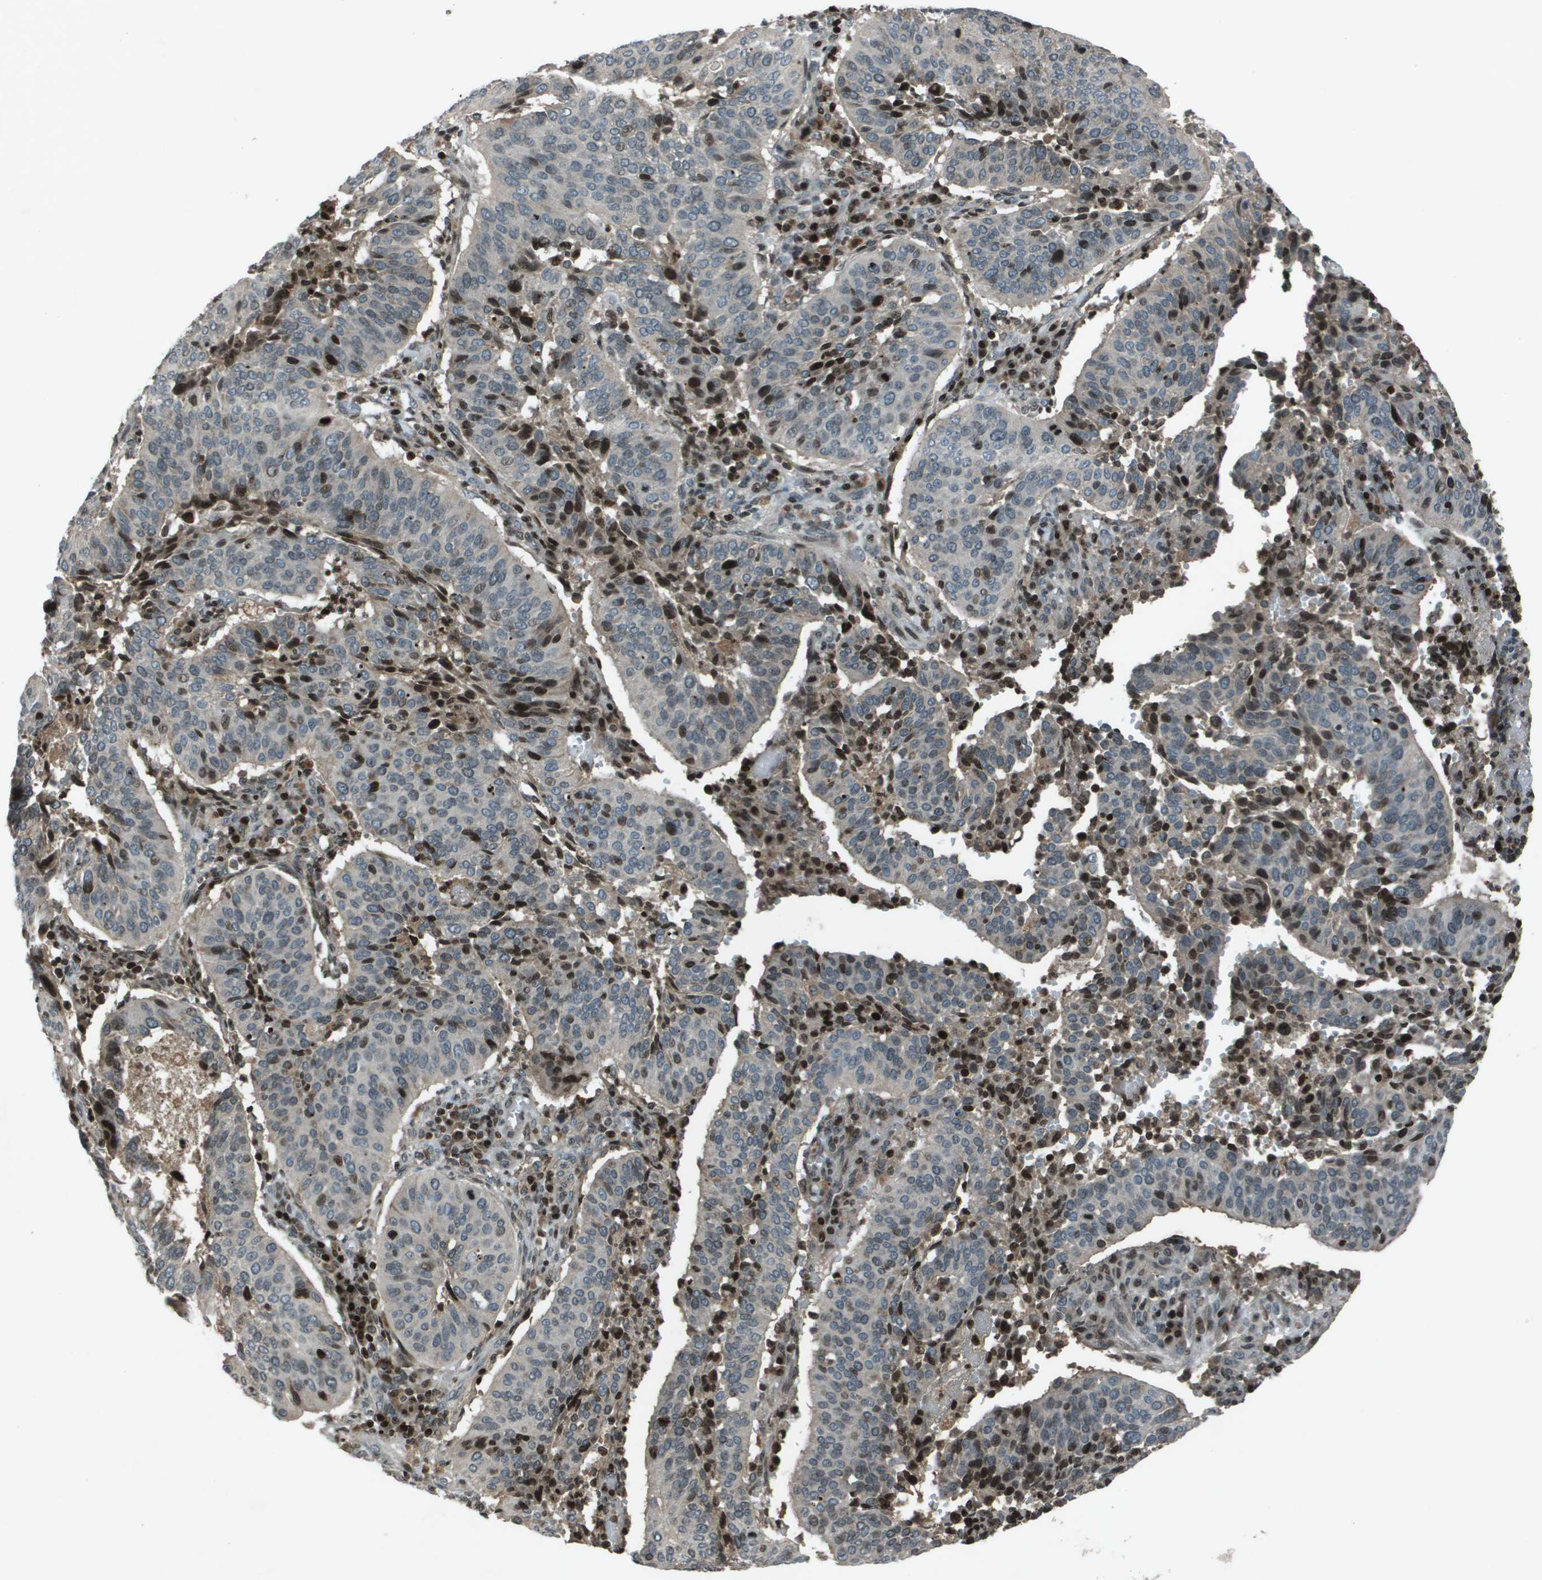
{"staining": {"intensity": "negative", "quantity": "none", "location": "none"}, "tissue": "cervical cancer", "cell_type": "Tumor cells", "image_type": "cancer", "snomed": [{"axis": "morphology", "description": "Normal tissue, NOS"}, {"axis": "morphology", "description": "Squamous cell carcinoma, NOS"}, {"axis": "topography", "description": "Cervix"}], "caption": "Immunohistochemistry micrograph of neoplastic tissue: squamous cell carcinoma (cervical) stained with DAB (3,3'-diaminobenzidine) exhibits no significant protein staining in tumor cells.", "gene": "CXCL12", "patient": {"sex": "female", "age": 39}}